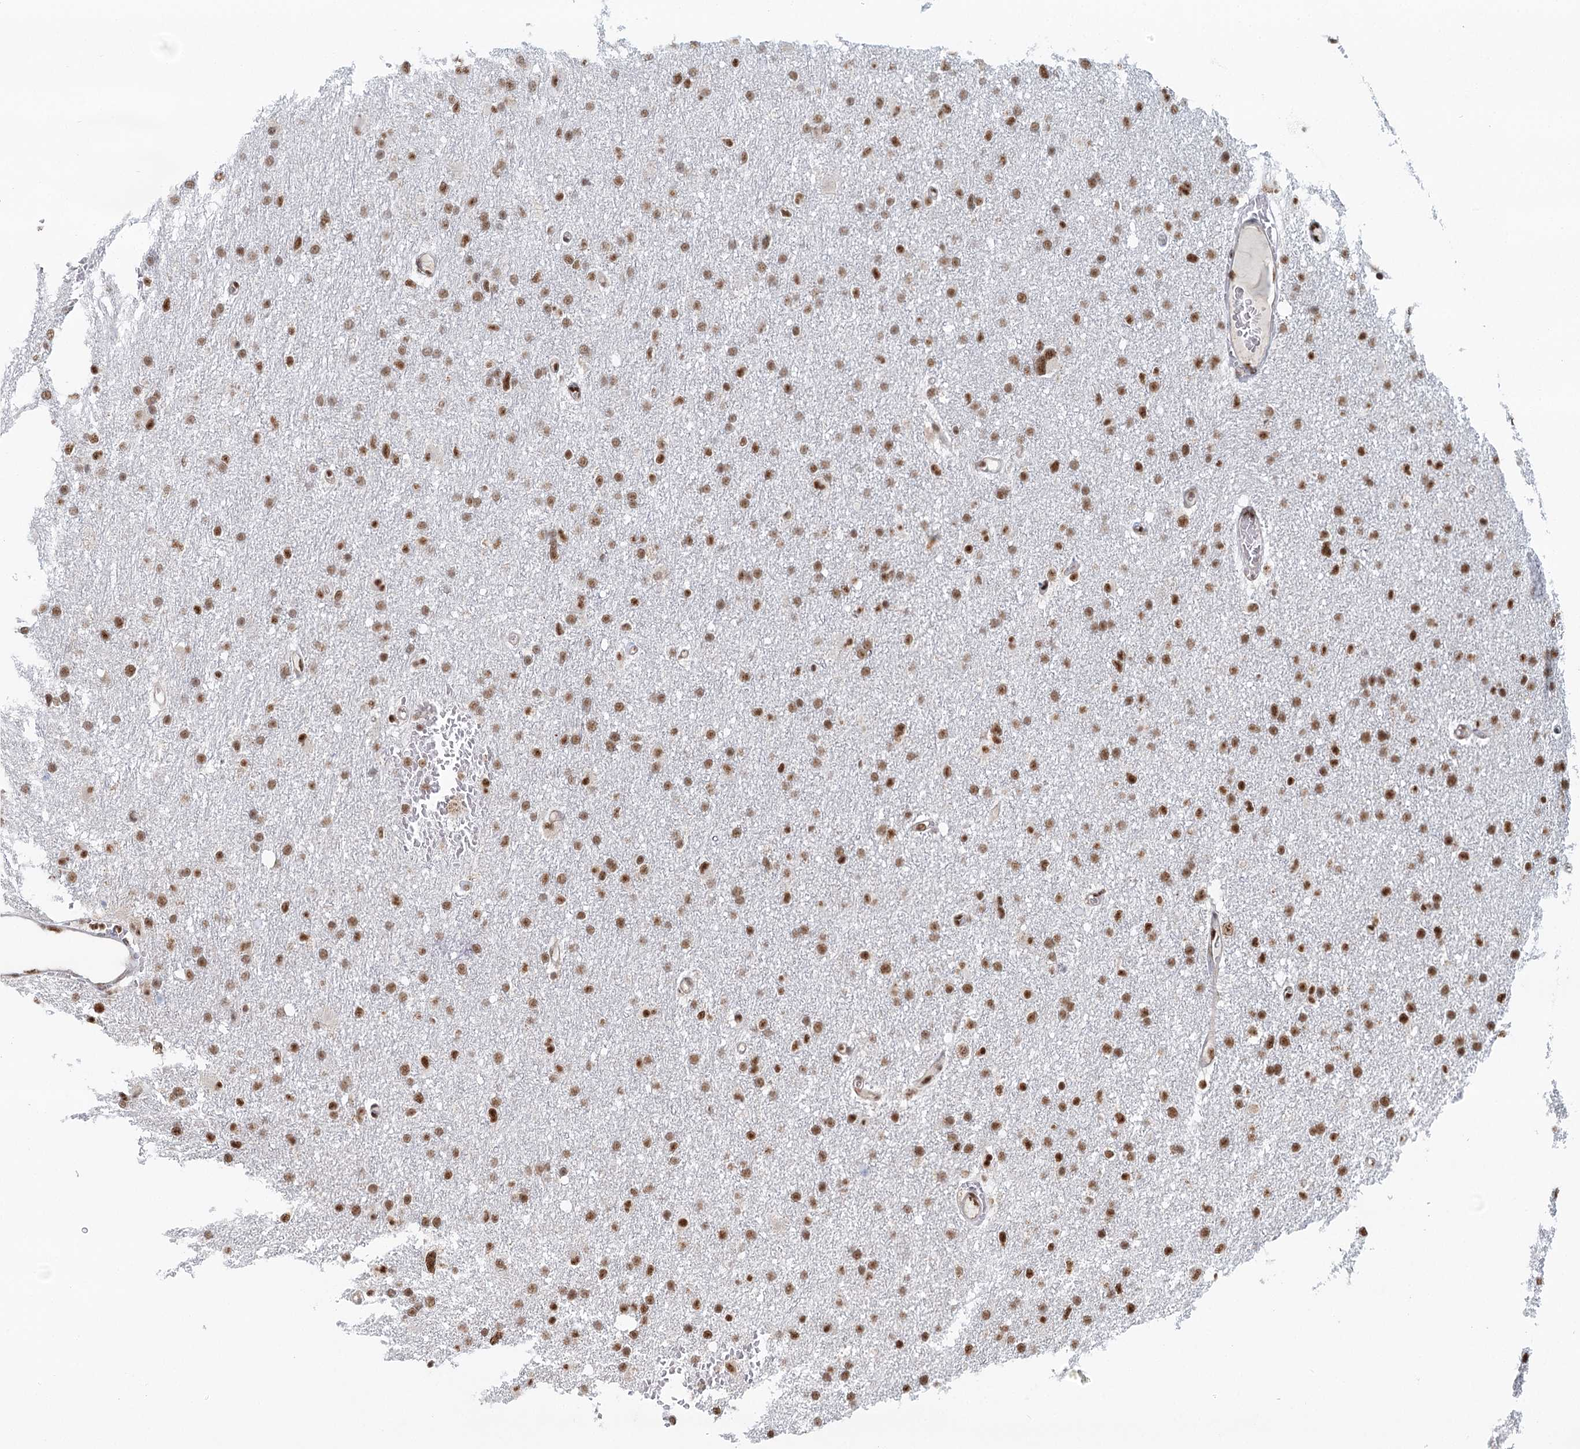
{"staining": {"intensity": "strong", "quantity": ">75%", "location": "nuclear"}, "tissue": "glioma", "cell_type": "Tumor cells", "image_type": "cancer", "snomed": [{"axis": "morphology", "description": "Glioma, malignant, High grade"}, {"axis": "topography", "description": "Cerebral cortex"}], "caption": "Strong nuclear protein expression is identified in approximately >75% of tumor cells in glioma.", "gene": "GPALPP1", "patient": {"sex": "female", "age": 36}}